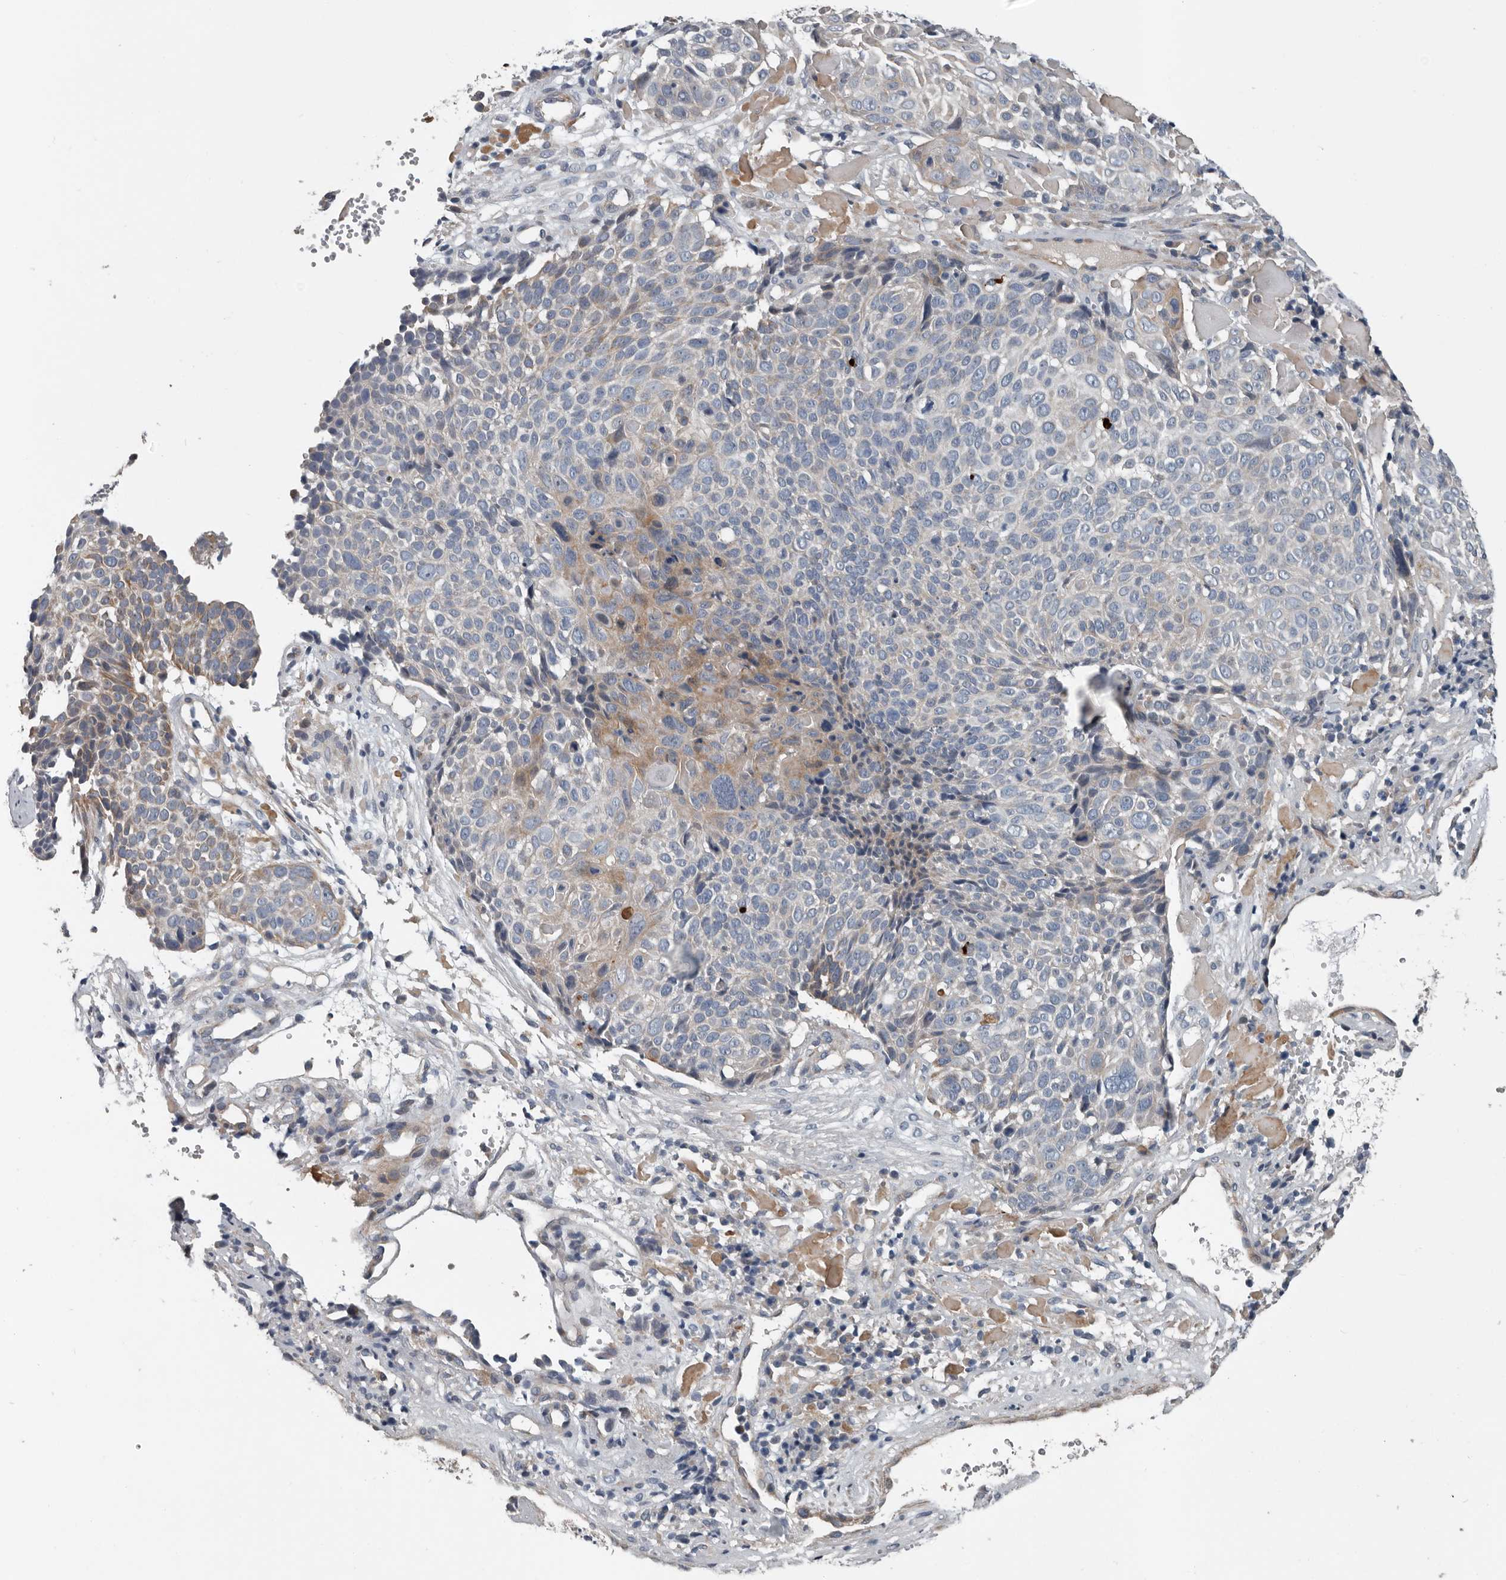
{"staining": {"intensity": "weak", "quantity": "25%-75%", "location": "cytoplasmic/membranous"}, "tissue": "cervical cancer", "cell_type": "Tumor cells", "image_type": "cancer", "snomed": [{"axis": "morphology", "description": "Squamous cell carcinoma, NOS"}, {"axis": "topography", "description": "Cervix"}], "caption": "An immunohistochemistry (IHC) histopathology image of neoplastic tissue is shown. Protein staining in brown labels weak cytoplasmic/membranous positivity in cervical cancer (squamous cell carcinoma) within tumor cells.", "gene": "DPY19L4", "patient": {"sex": "female", "age": 74}}